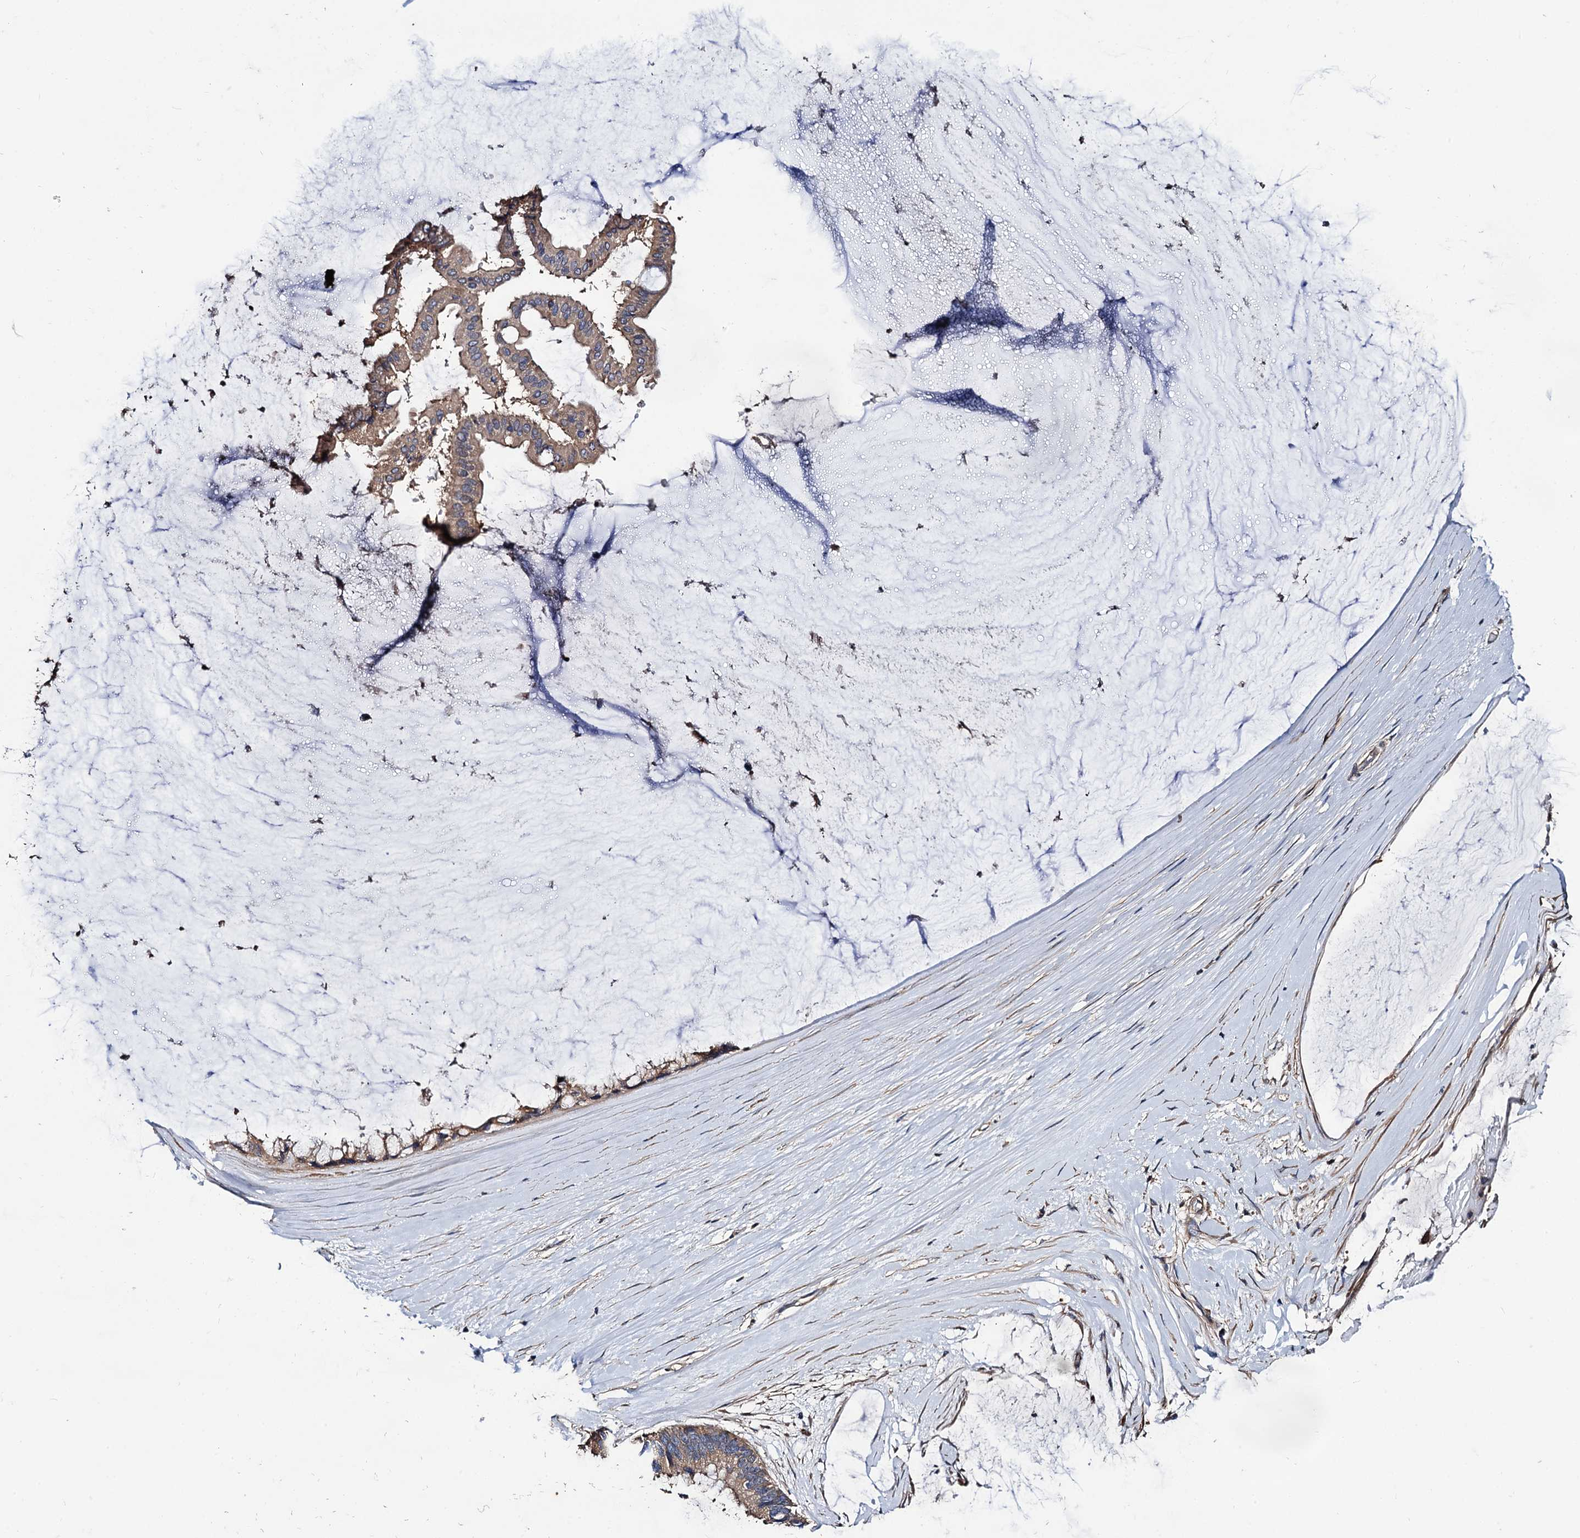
{"staining": {"intensity": "moderate", "quantity": ">75%", "location": "cytoplasmic/membranous"}, "tissue": "ovarian cancer", "cell_type": "Tumor cells", "image_type": "cancer", "snomed": [{"axis": "morphology", "description": "Cystadenocarcinoma, mucinous, NOS"}, {"axis": "topography", "description": "Ovary"}], "caption": "Moderate cytoplasmic/membranous staining is appreciated in about >75% of tumor cells in mucinous cystadenocarcinoma (ovarian).", "gene": "RASSF1", "patient": {"sex": "female", "age": 39}}